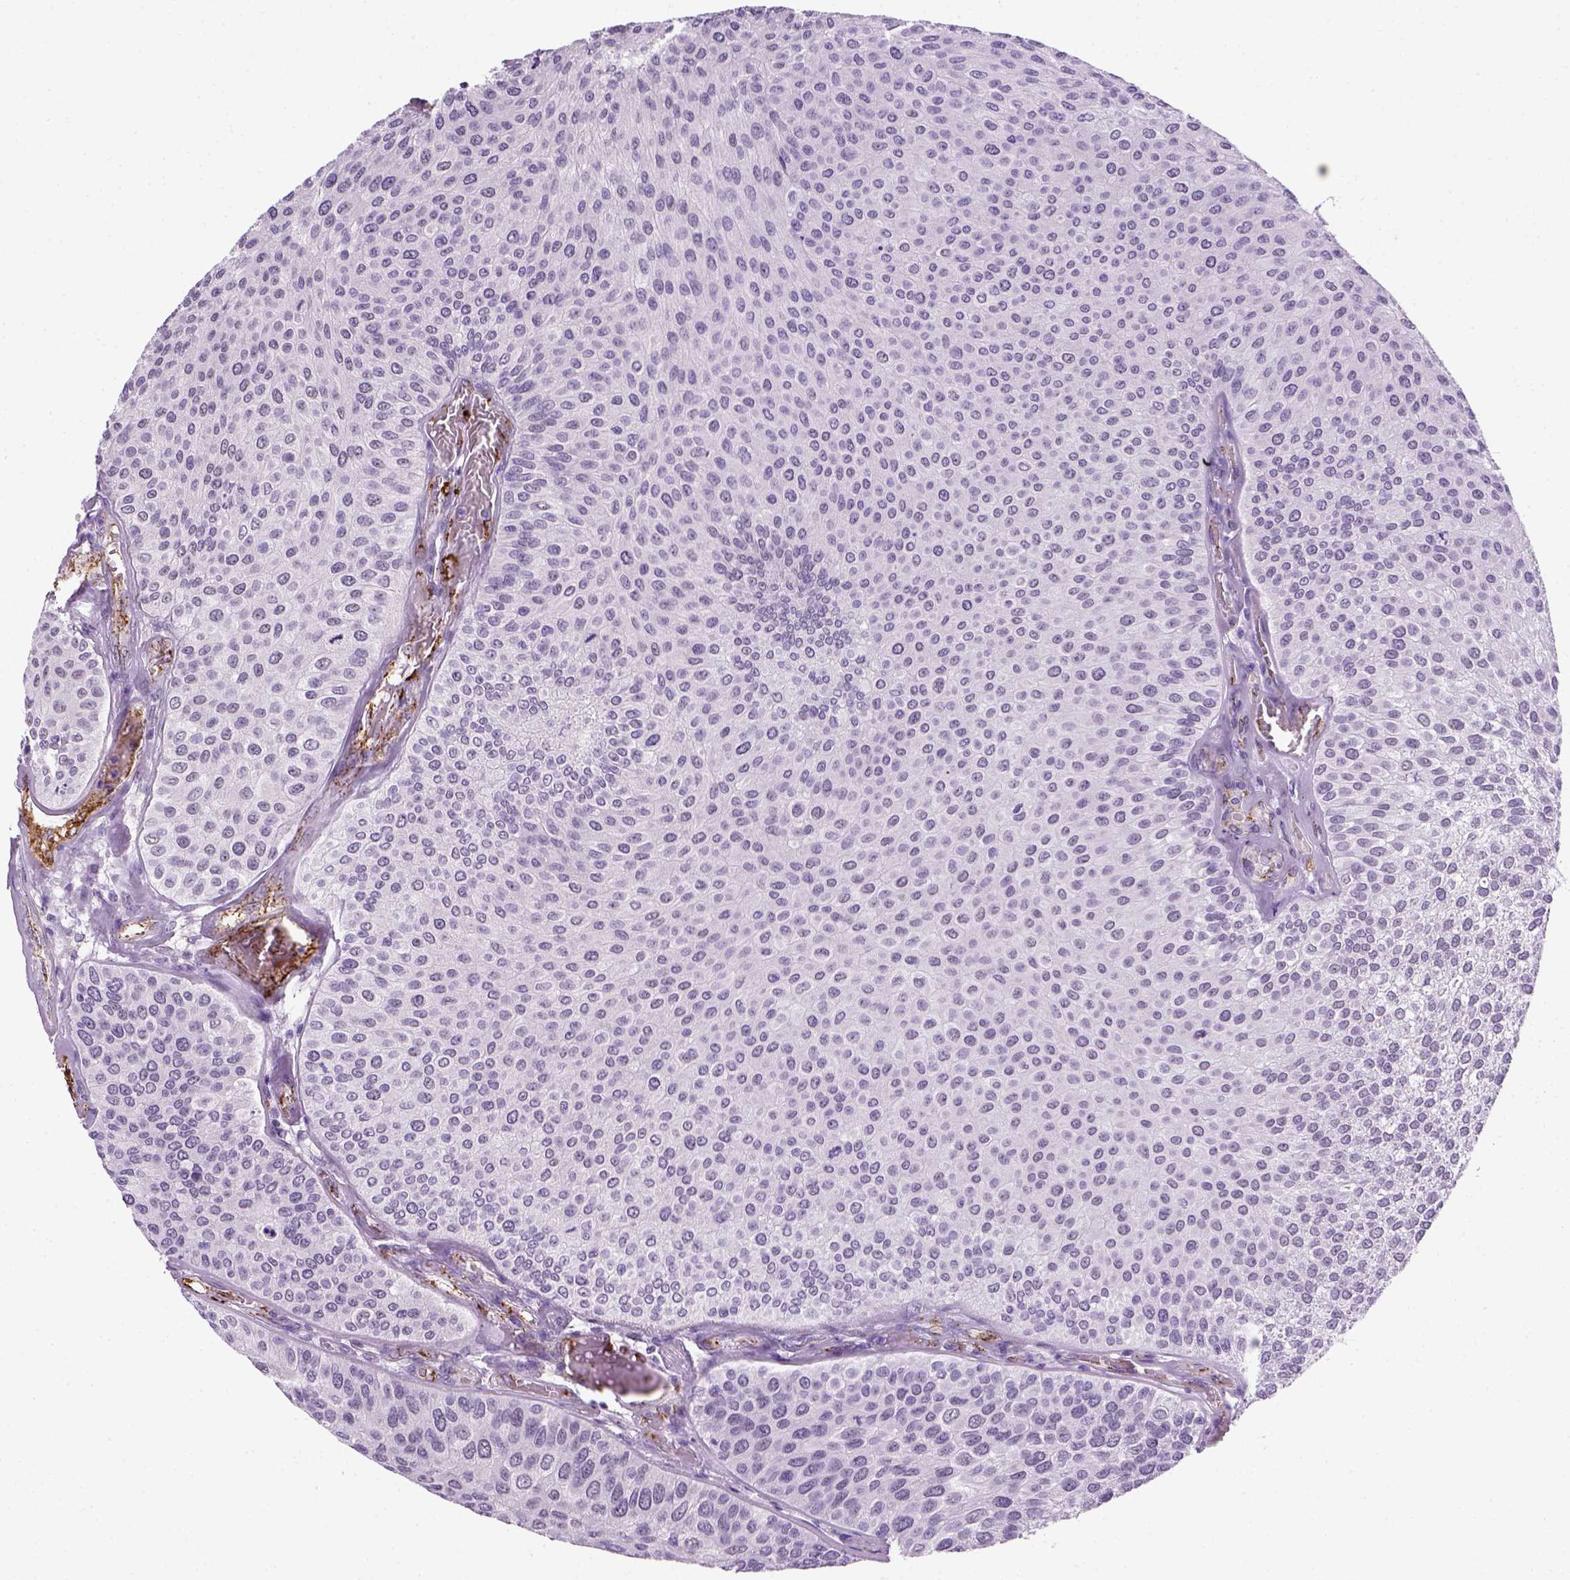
{"staining": {"intensity": "negative", "quantity": "none", "location": "none"}, "tissue": "urothelial cancer", "cell_type": "Tumor cells", "image_type": "cancer", "snomed": [{"axis": "morphology", "description": "Urothelial carcinoma, Low grade"}, {"axis": "topography", "description": "Urinary bladder"}], "caption": "An image of low-grade urothelial carcinoma stained for a protein demonstrates no brown staining in tumor cells.", "gene": "VWF", "patient": {"sex": "female", "age": 87}}